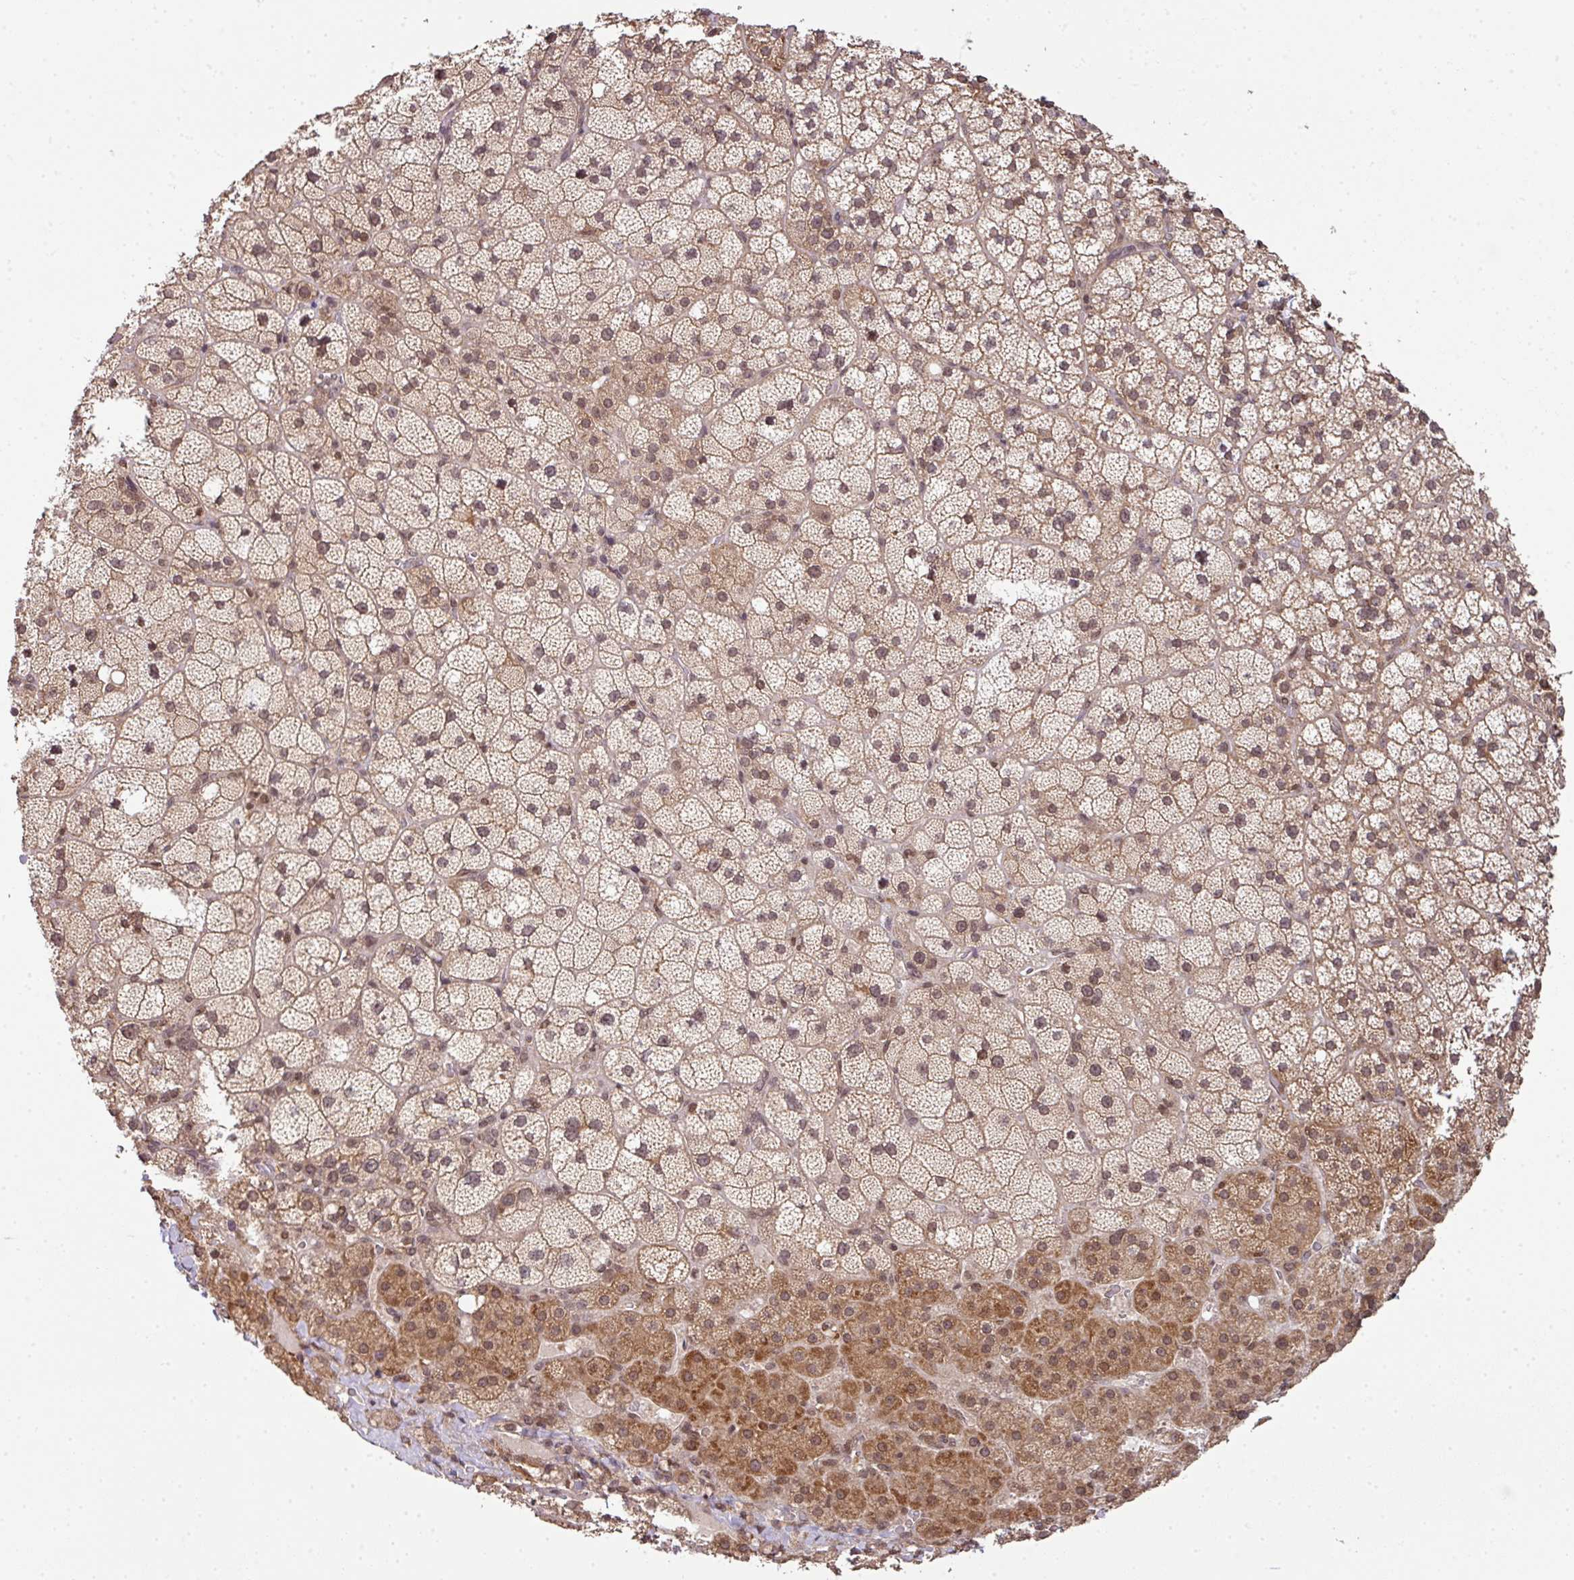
{"staining": {"intensity": "moderate", "quantity": ">75%", "location": "cytoplasmic/membranous,nuclear"}, "tissue": "adrenal gland", "cell_type": "Glandular cells", "image_type": "normal", "snomed": [{"axis": "morphology", "description": "Normal tissue, NOS"}, {"axis": "topography", "description": "Adrenal gland"}], "caption": "DAB (3,3'-diaminobenzidine) immunohistochemical staining of benign human adrenal gland exhibits moderate cytoplasmic/membranous,nuclear protein staining in approximately >75% of glandular cells.", "gene": "ANKRD18A", "patient": {"sex": "male", "age": 53}}